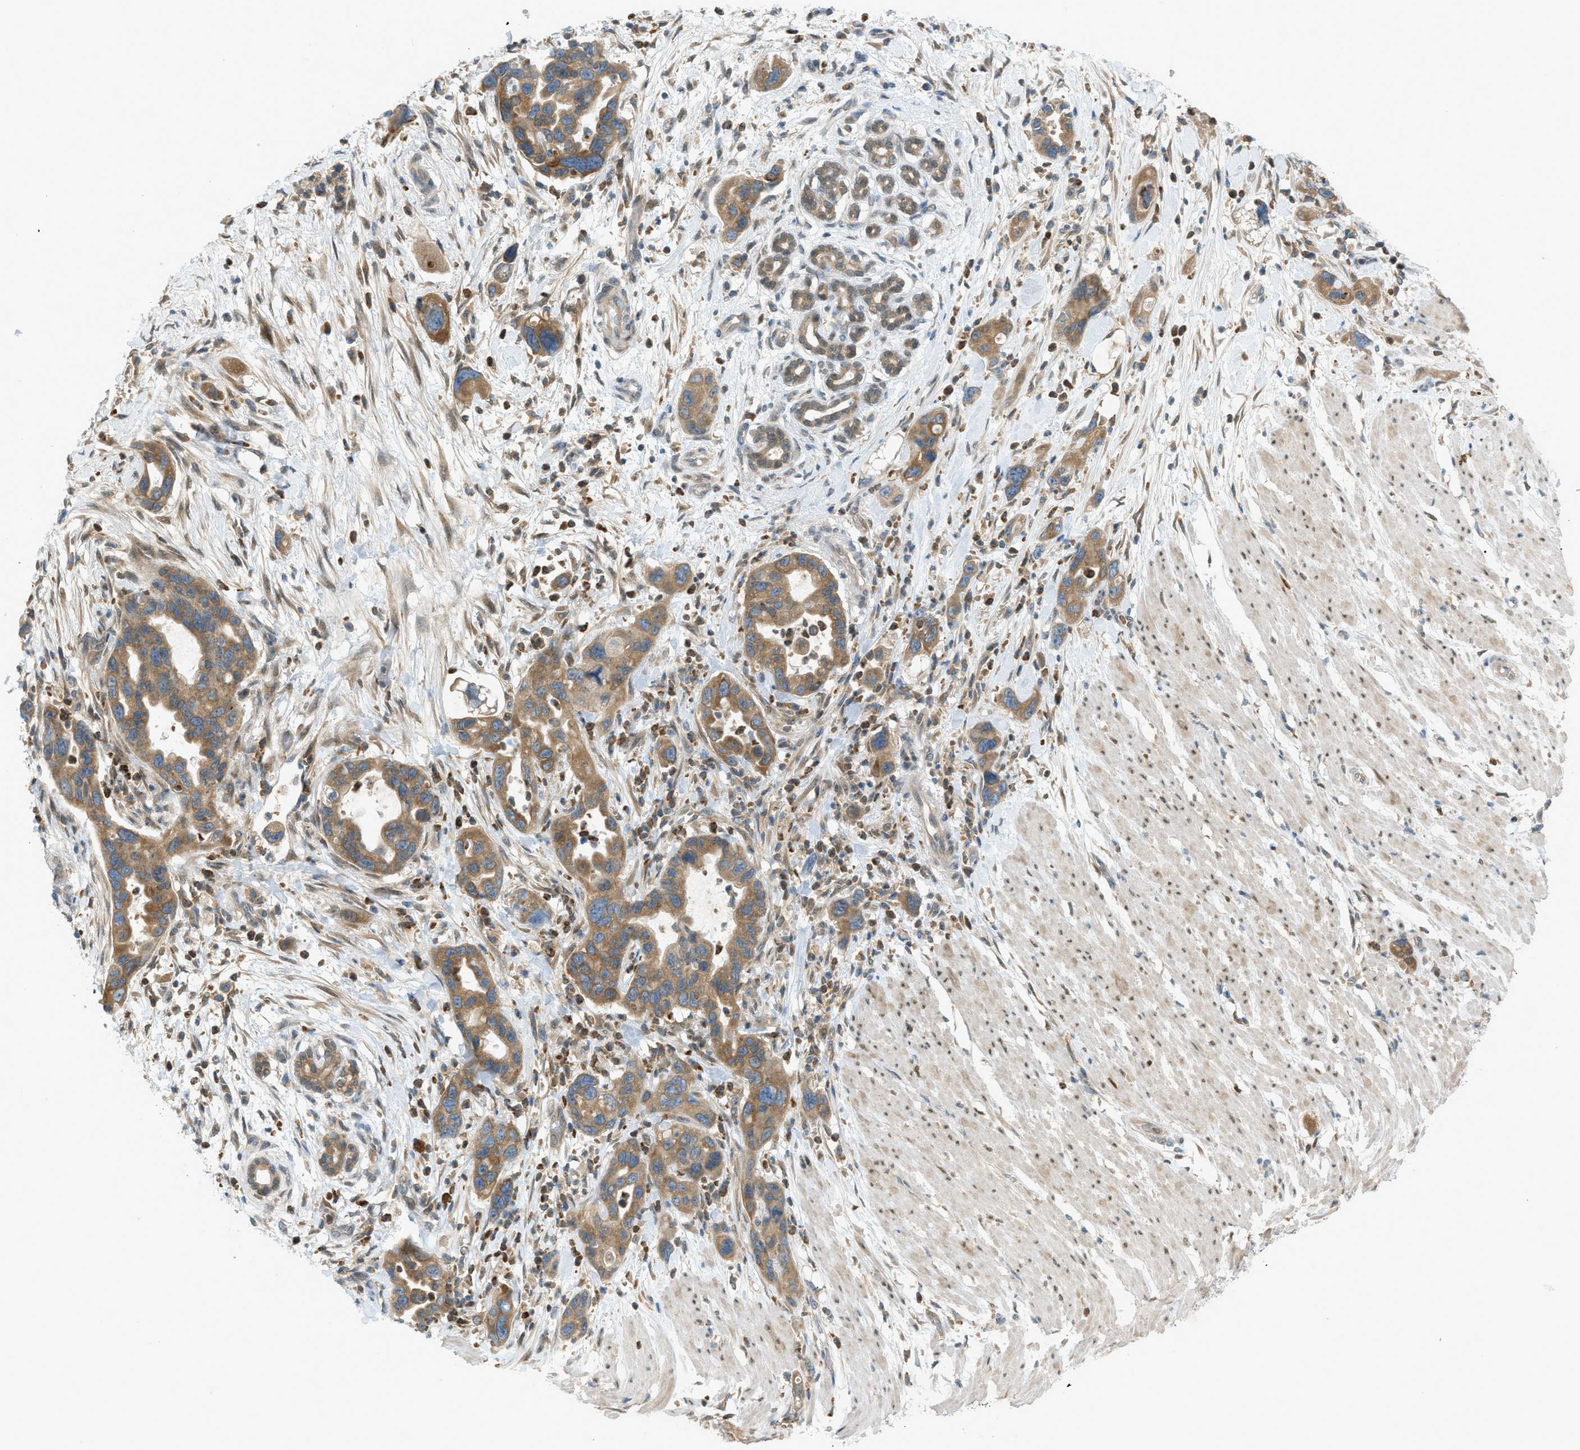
{"staining": {"intensity": "moderate", "quantity": ">75%", "location": "cytoplasmic/membranous"}, "tissue": "pancreatic cancer", "cell_type": "Tumor cells", "image_type": "cancer", "snomed": [{"axis": "morphology", "description": "Normal tissue, NOS"}, {"axis": "morphology", "description": "Adenocarcinoma, NOS"}, {"axis": "topography", "description": "Pancreas"}], "caption": "Approximately >75% of tumor cells in pancreatic cancer (adenocarcinoma) display moderate cytoplasmic/membranous protein expression as visualized by brown immunohistochemical staining.", "gene": "DYRK1A", "patient": {"sex": "female", "age": 71}}